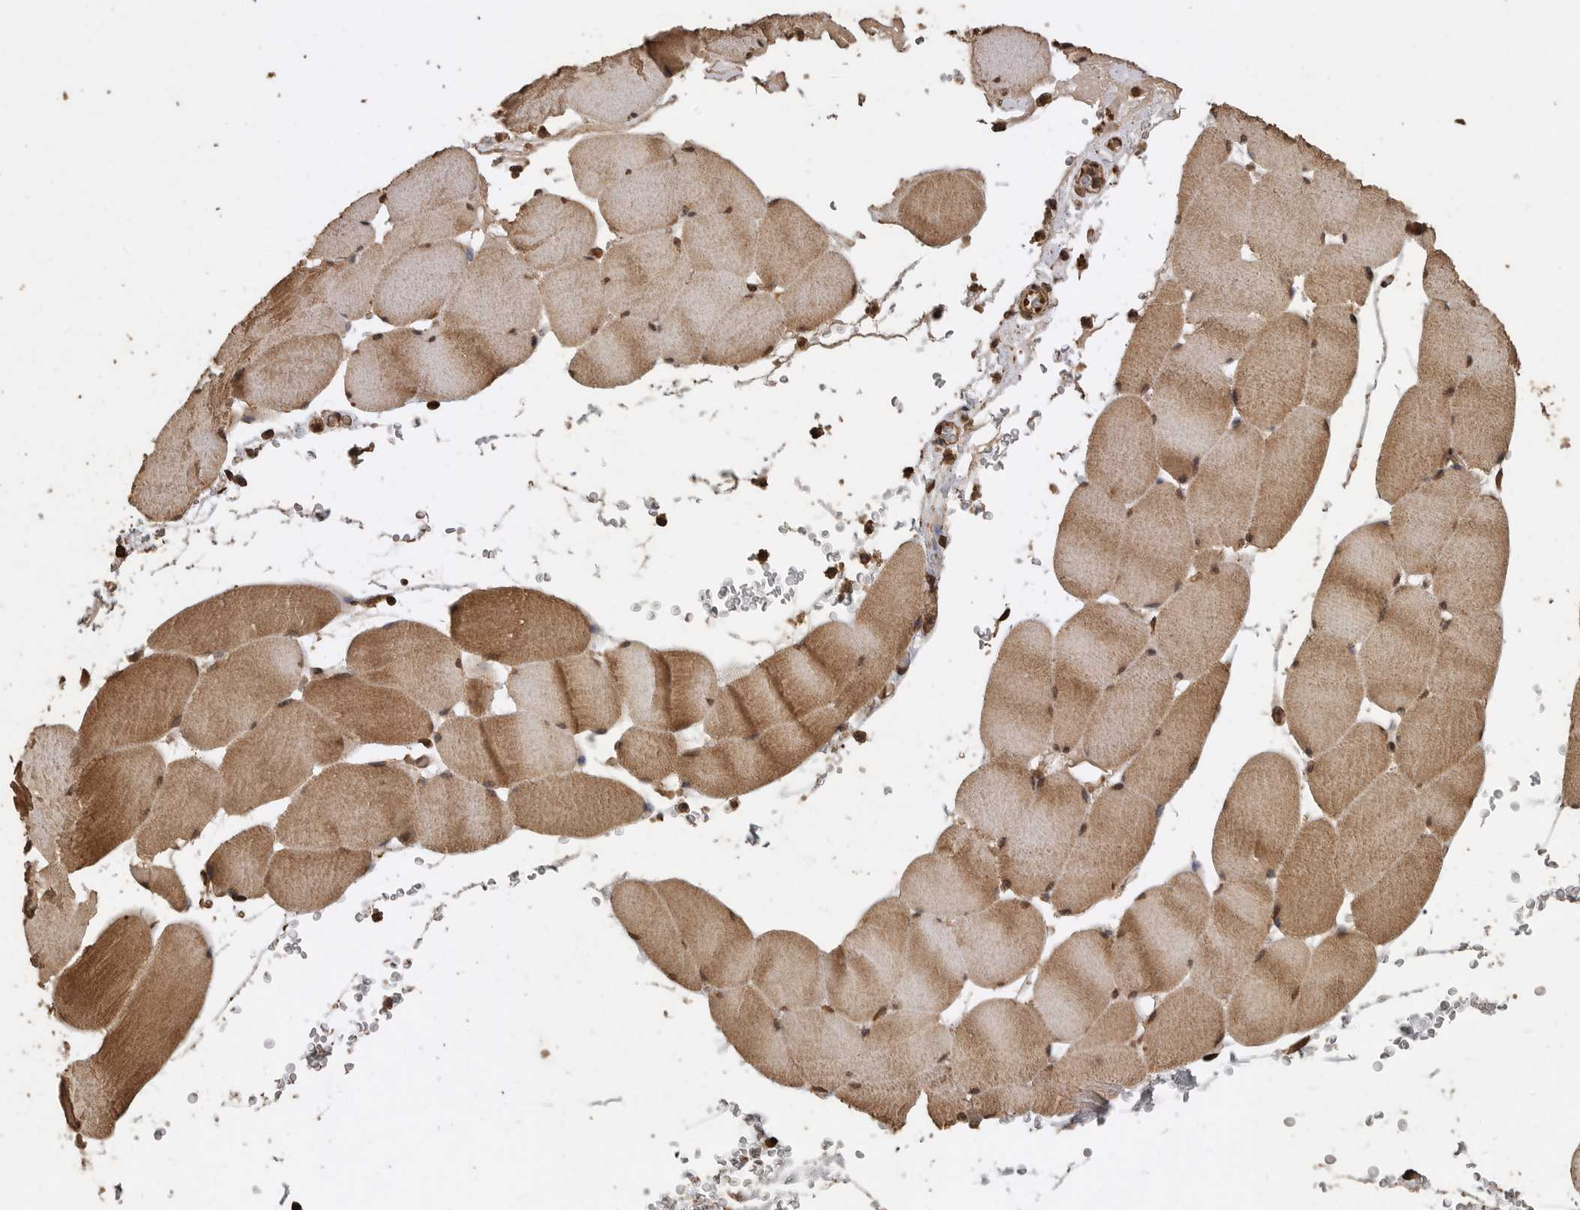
{"staining": {"intensity": "moderate", "quantity": ">75%", "location": "cytoplasmic/membranous"}, "tissue": "skeletal muscle", "cell_type": "Myocytes", "image_type": "normal", "snomed": [{"axis": "morphology", "description": "Normal tissue, NOS"}, {"axis": "topography", "description": "Skeletal muscle"}], "caption": "Brown immunohistochemical staining in benign human skeletal muscle displays moderate cytoplasmic/membranous positivity in approximately >75% of myocytes.", "gene": "PINK1", "patient": {"sex": "male", "age": 62}}